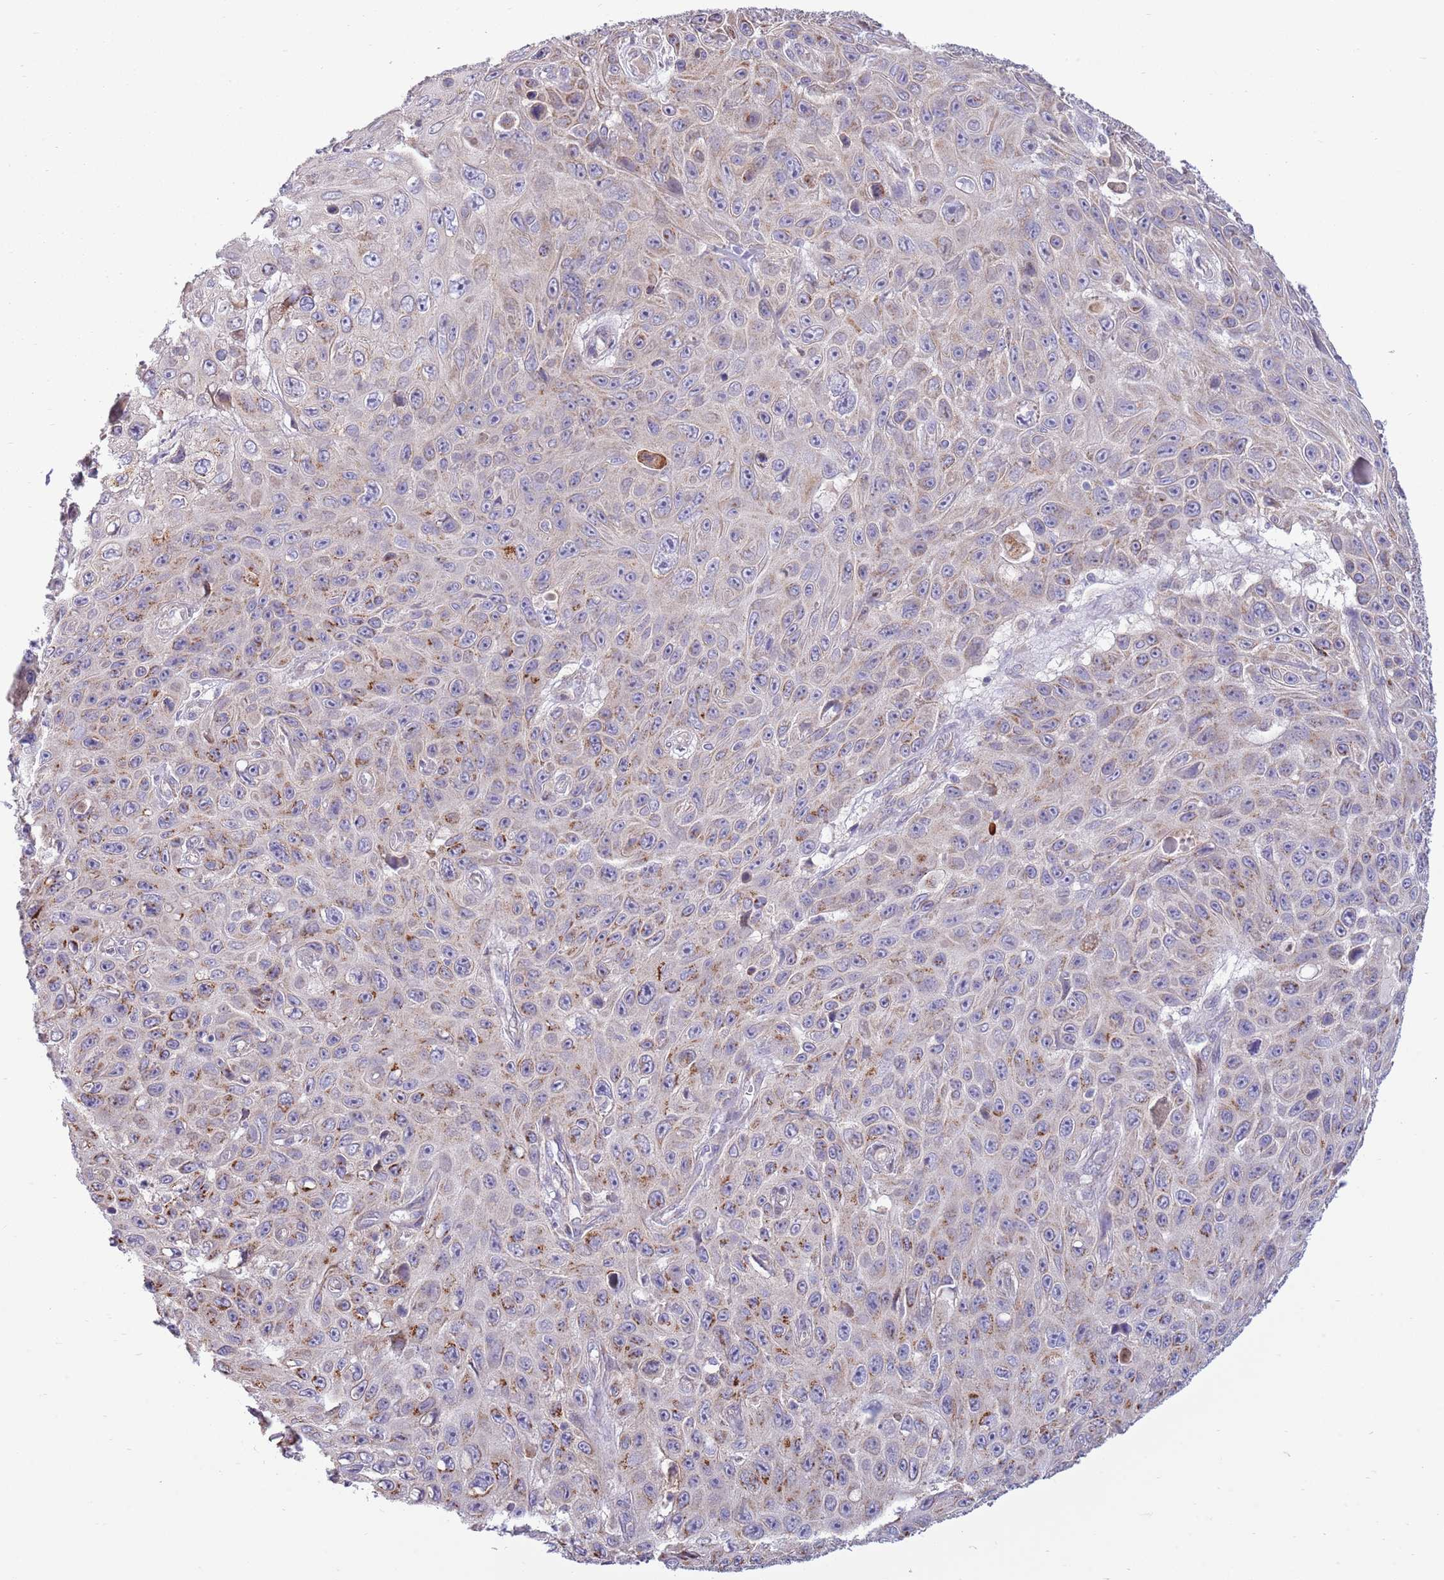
{"staining": {"intensity": "moderate", "quantity": "25%-75%", "location": "cytoplasmic/membranous"}, "tissue": "skin cancer", "cell_type": "Tumor cells", "image_type": "cancer", "snomed": [{"axis": "morphology", "description": "Squamous cell carcinoma, NOS"}, {"axis": "topography", "description": "Skin"}], "caption": "A brown stain labels moderate cytoplasmic/membranous positivity of a protein in skin cancer (squamous cell carcinoma) tumor cells.", "gene": "ARL2BP", "patient": {"sex": "male", "age": 82}}